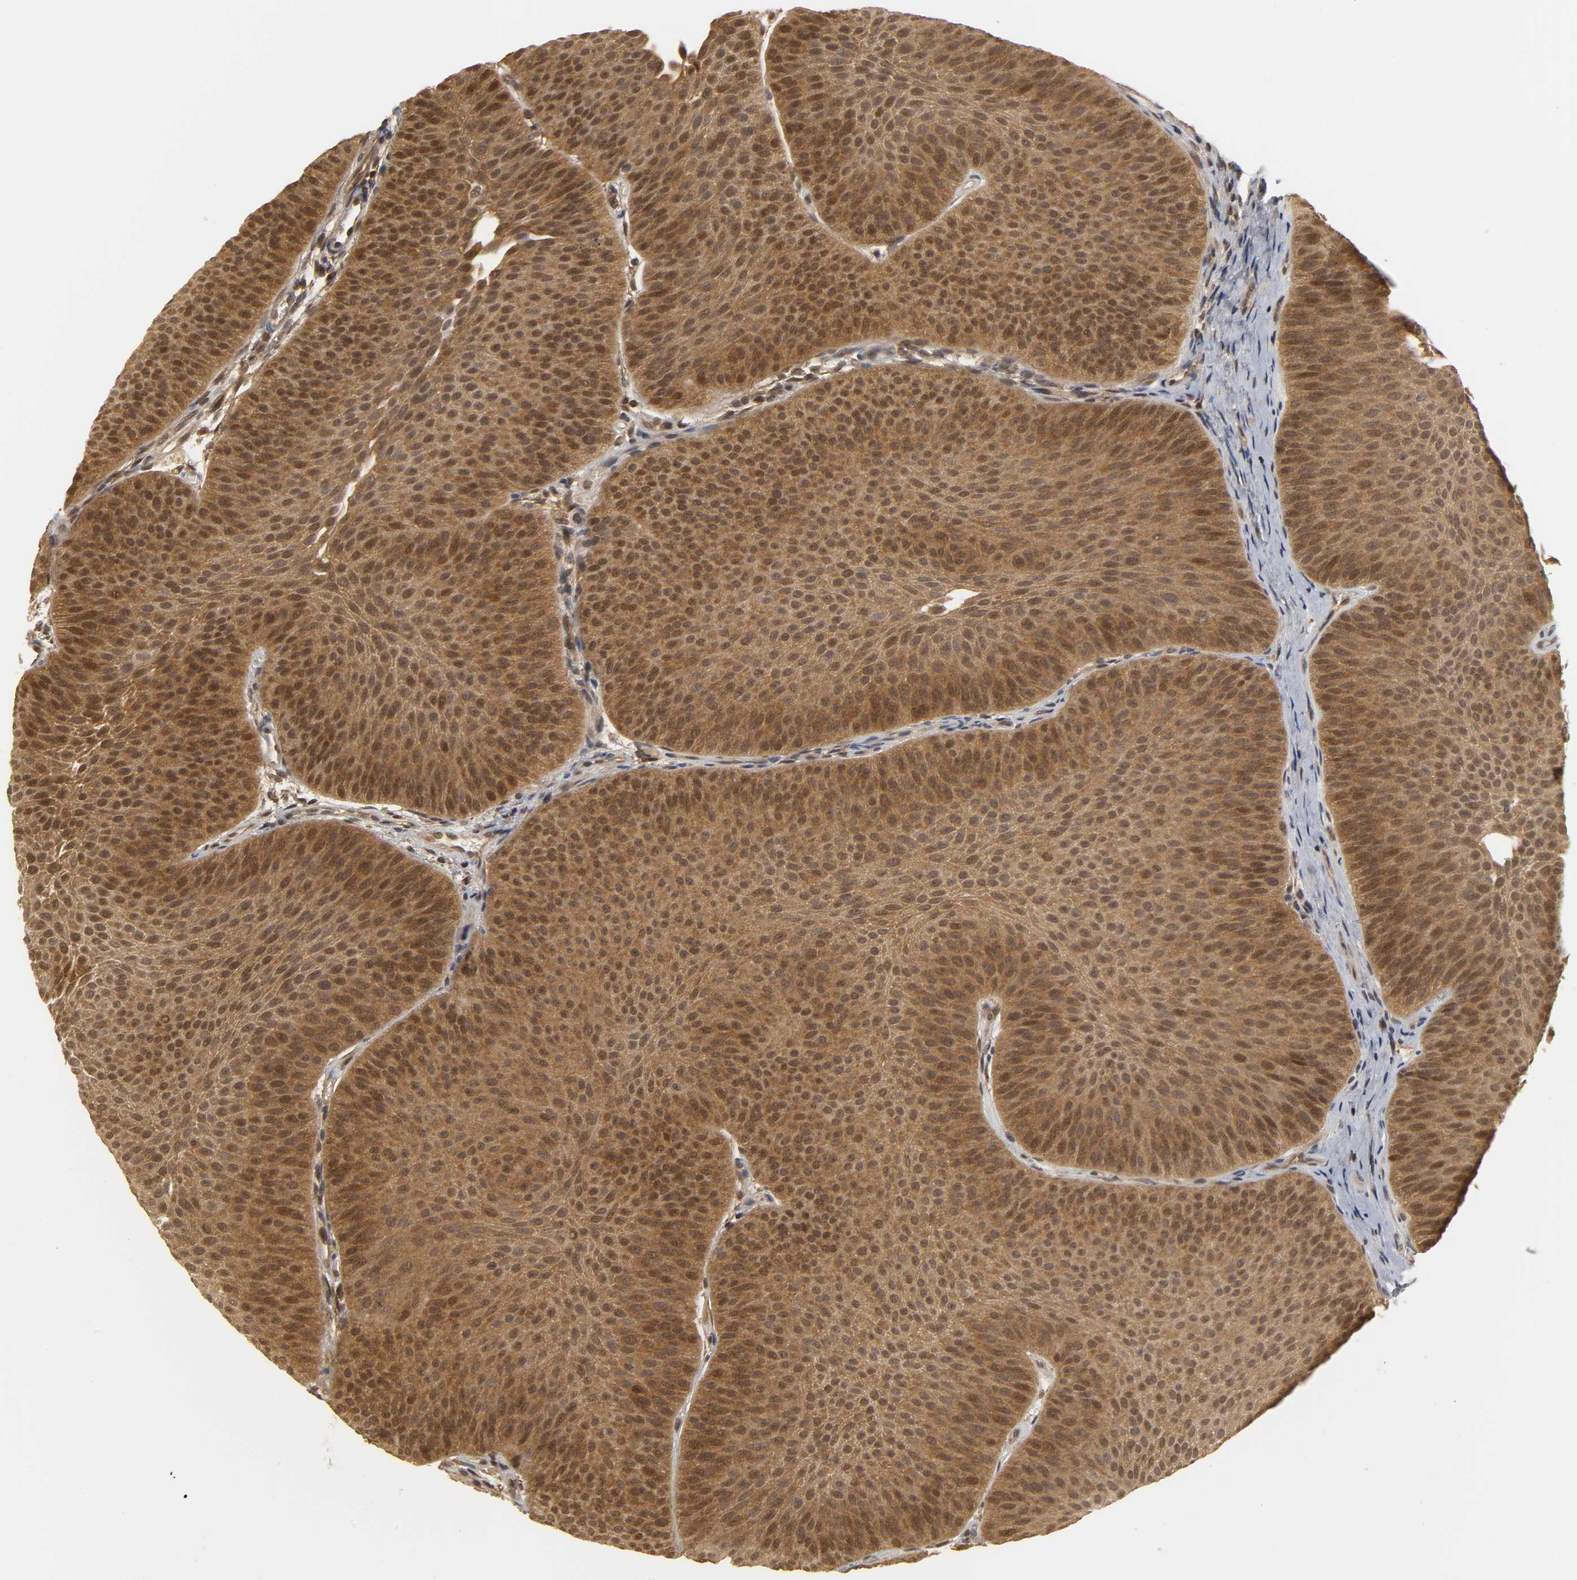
{"staining": {"intensity": "moderate", "quantity": ">75%", "location": "cytoplasmic/membranous,nuclear"}, "tissue": "urothelial cancer", "cell_type": "Tumor cells", "image_type": "cancer", "snomed": [{"axis": "morphology", "description": "Urothelial carcinoma, Low grade"}, {"axis": "topography", "description": "Urinary bladder"}], "caption": "A brown stain highlights moderate cytoplasmic/membranous and nuclear staining of a protein in low-grade urothelial carcinoma tumor cells.", "gene": "PARK7", "patient": {"sex": "female", "age": 60}}